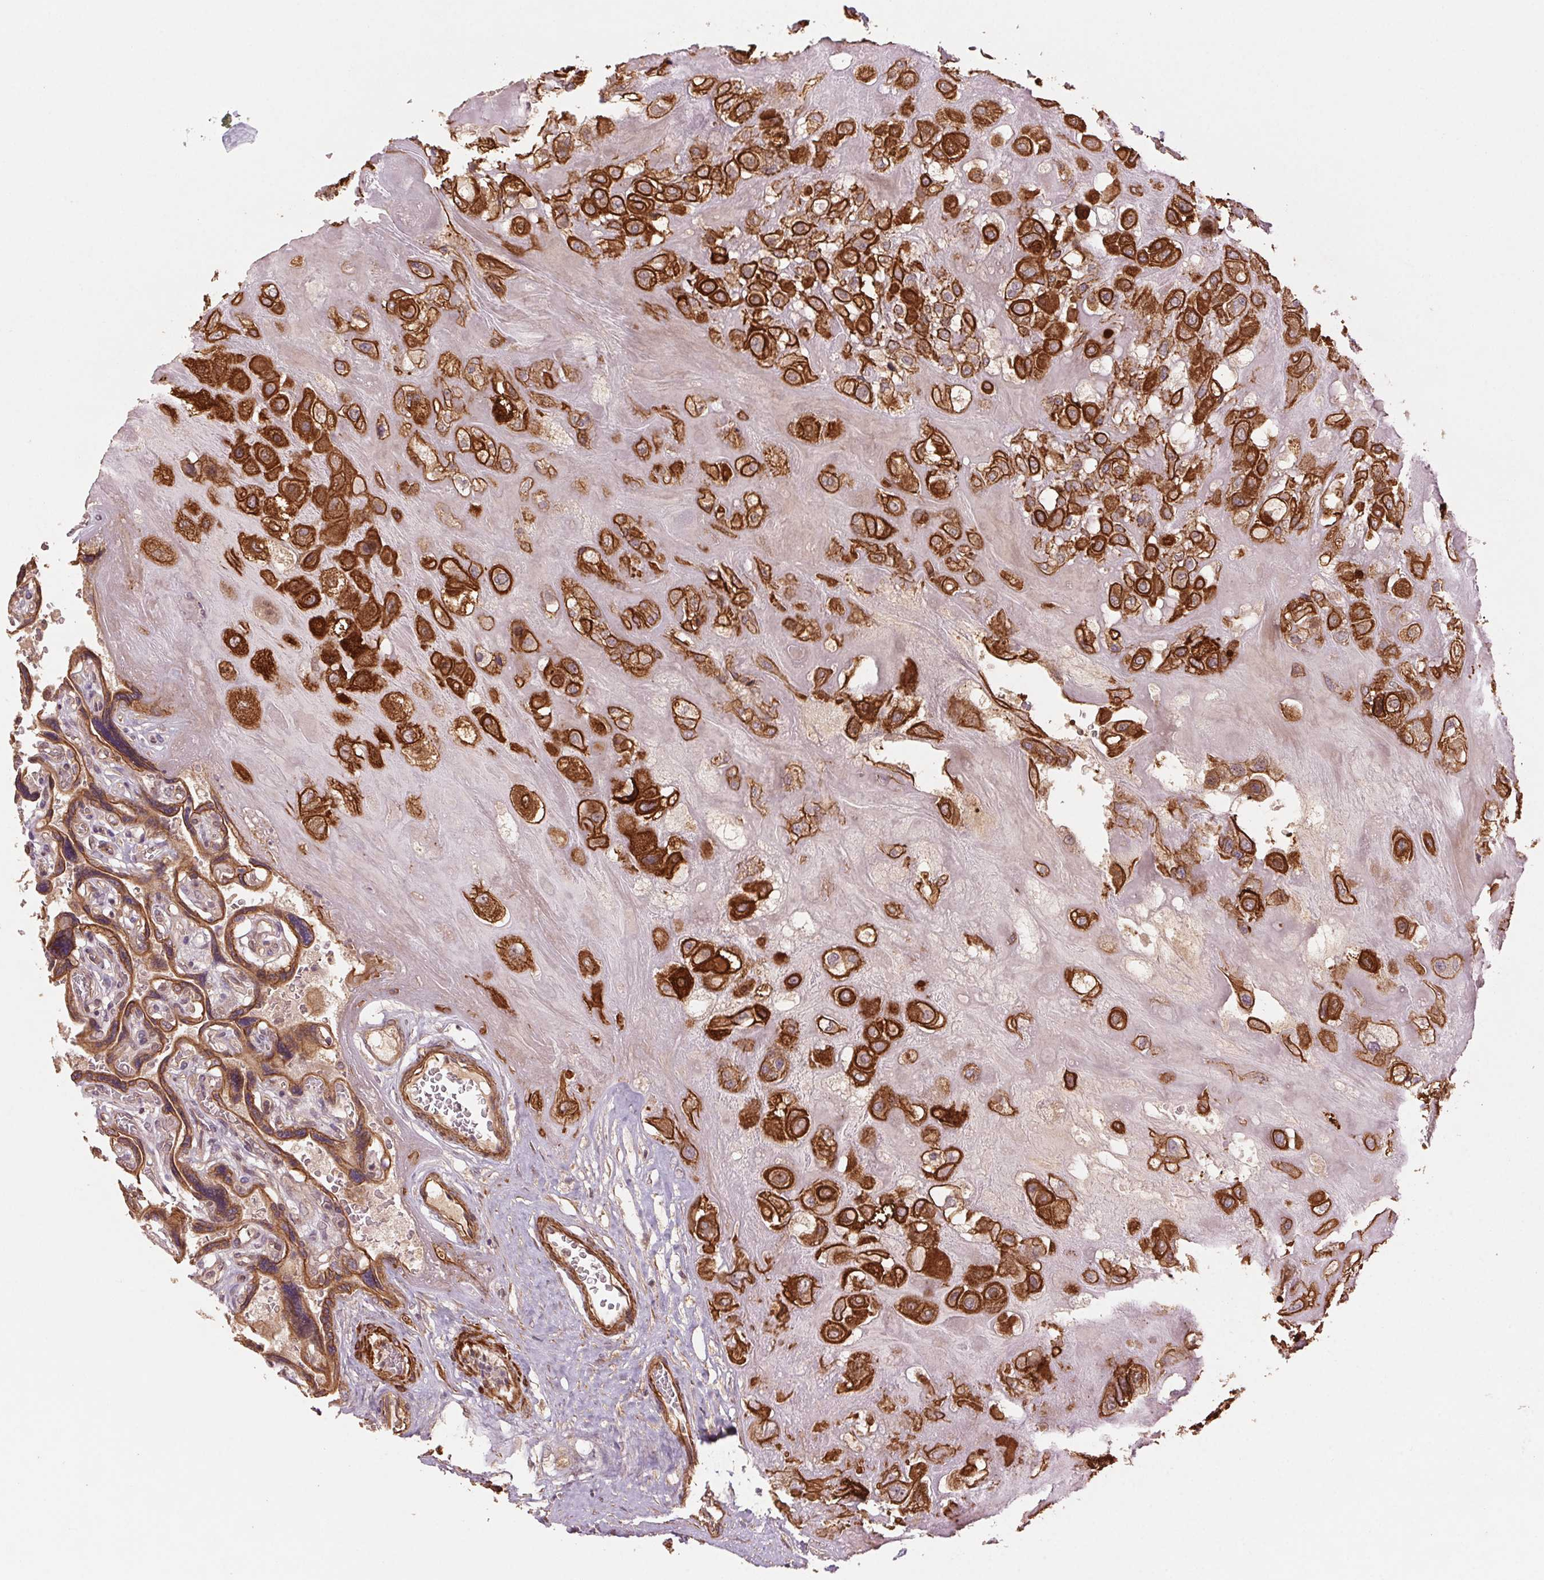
{"staining": {"intensity": "negative", "quantity": "none", "location": "none"}, "tissue": "placenta", "cell_type": "Decidual cells", "image_type": "normal", "snomed": [{"axis": "morphology", "description": "Normal tissue, NOS"}, {"axis": "topography", "description": "Placenta"}], "caption": "A histopathology image of human placenta is negative for staining in decidual cells. (Immunohistochemistry (ihc), brightfield microscopy, high magnification).", "gene": "SMLR1", "patient": {"sex": "female", "age": 32}}